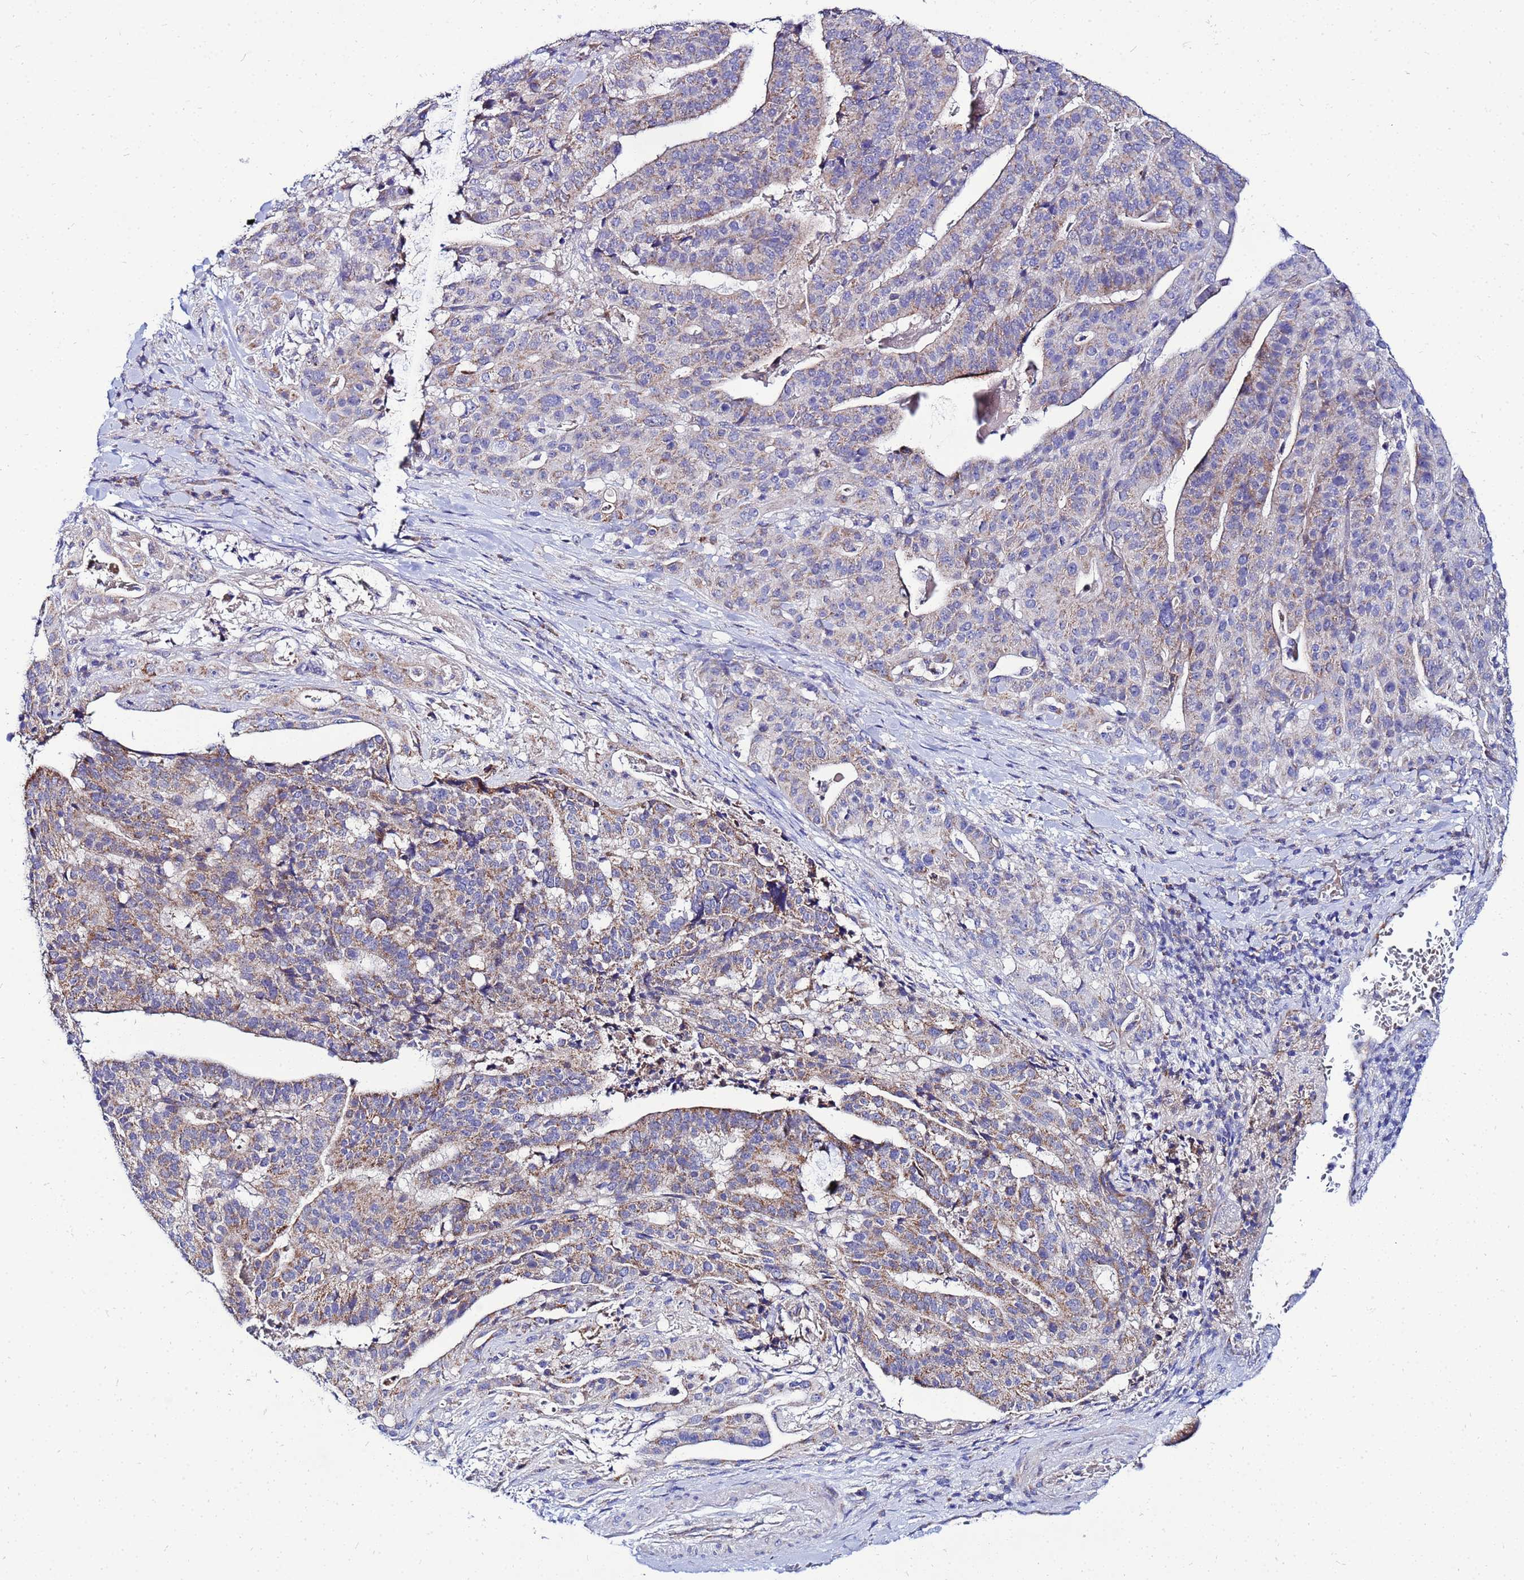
{"staining": {"intensity": "moderate", "quantity": ">75%", "location": "cytoplasmic/membranous"}, "tissue": "stomach cancer", "cell_type": "Tumor cells", "image_type": "cancer", "snomed": [{"axis": "morphology", "description": "Adenocarcinoma, NOS"}, {"axis": "topography", "description": "Stomach"}], "caption": "Moderate cytoplasmic/membranous protein expression is seen in about >75% of tumor cells in stomach adenocarcinoma. Using DAB (3,3'-diaminobenzidine) (brown) and hematoxylin (blue) stains, captured at high magnification using brightfield microscopy.", "gene": "FAHD2A", "patient": {"sex": "male", "age": 48}}